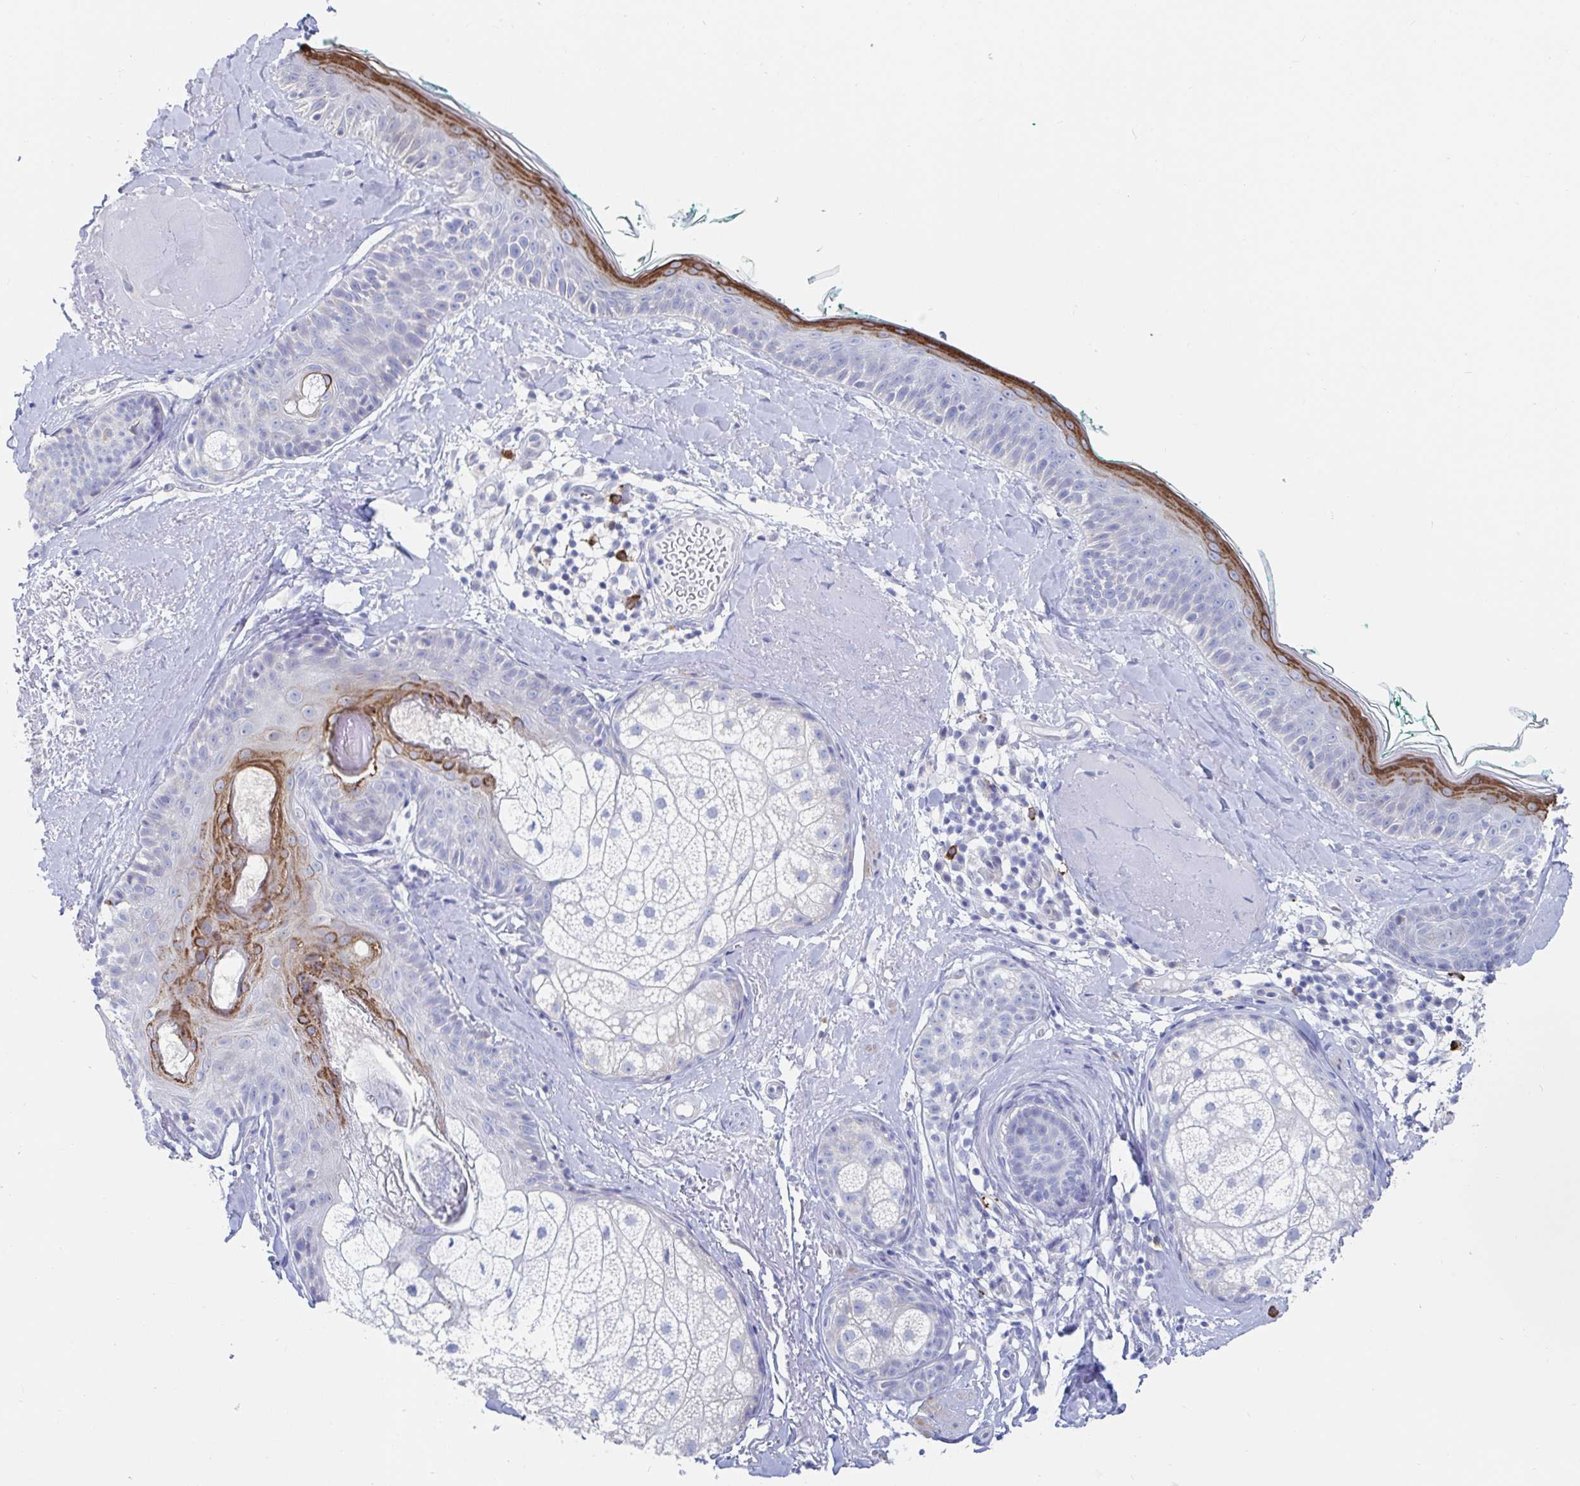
{"staining": {"intensity": "negative", "quantity": "none", "location": "none"}, "tissue": "skin", "cell_type": "Fibroblasts", "image_type": "normal", "snomed": [{"axis": "morphology", "description": "Normal tissue, NOS"}, {"axis": "topography", "description": "Skin"}], "caption": "An image of human skin is negative for staining in fibroblasts.", "gene": "PACSIN1", "patient": {"sex": "male", "age": 73}}